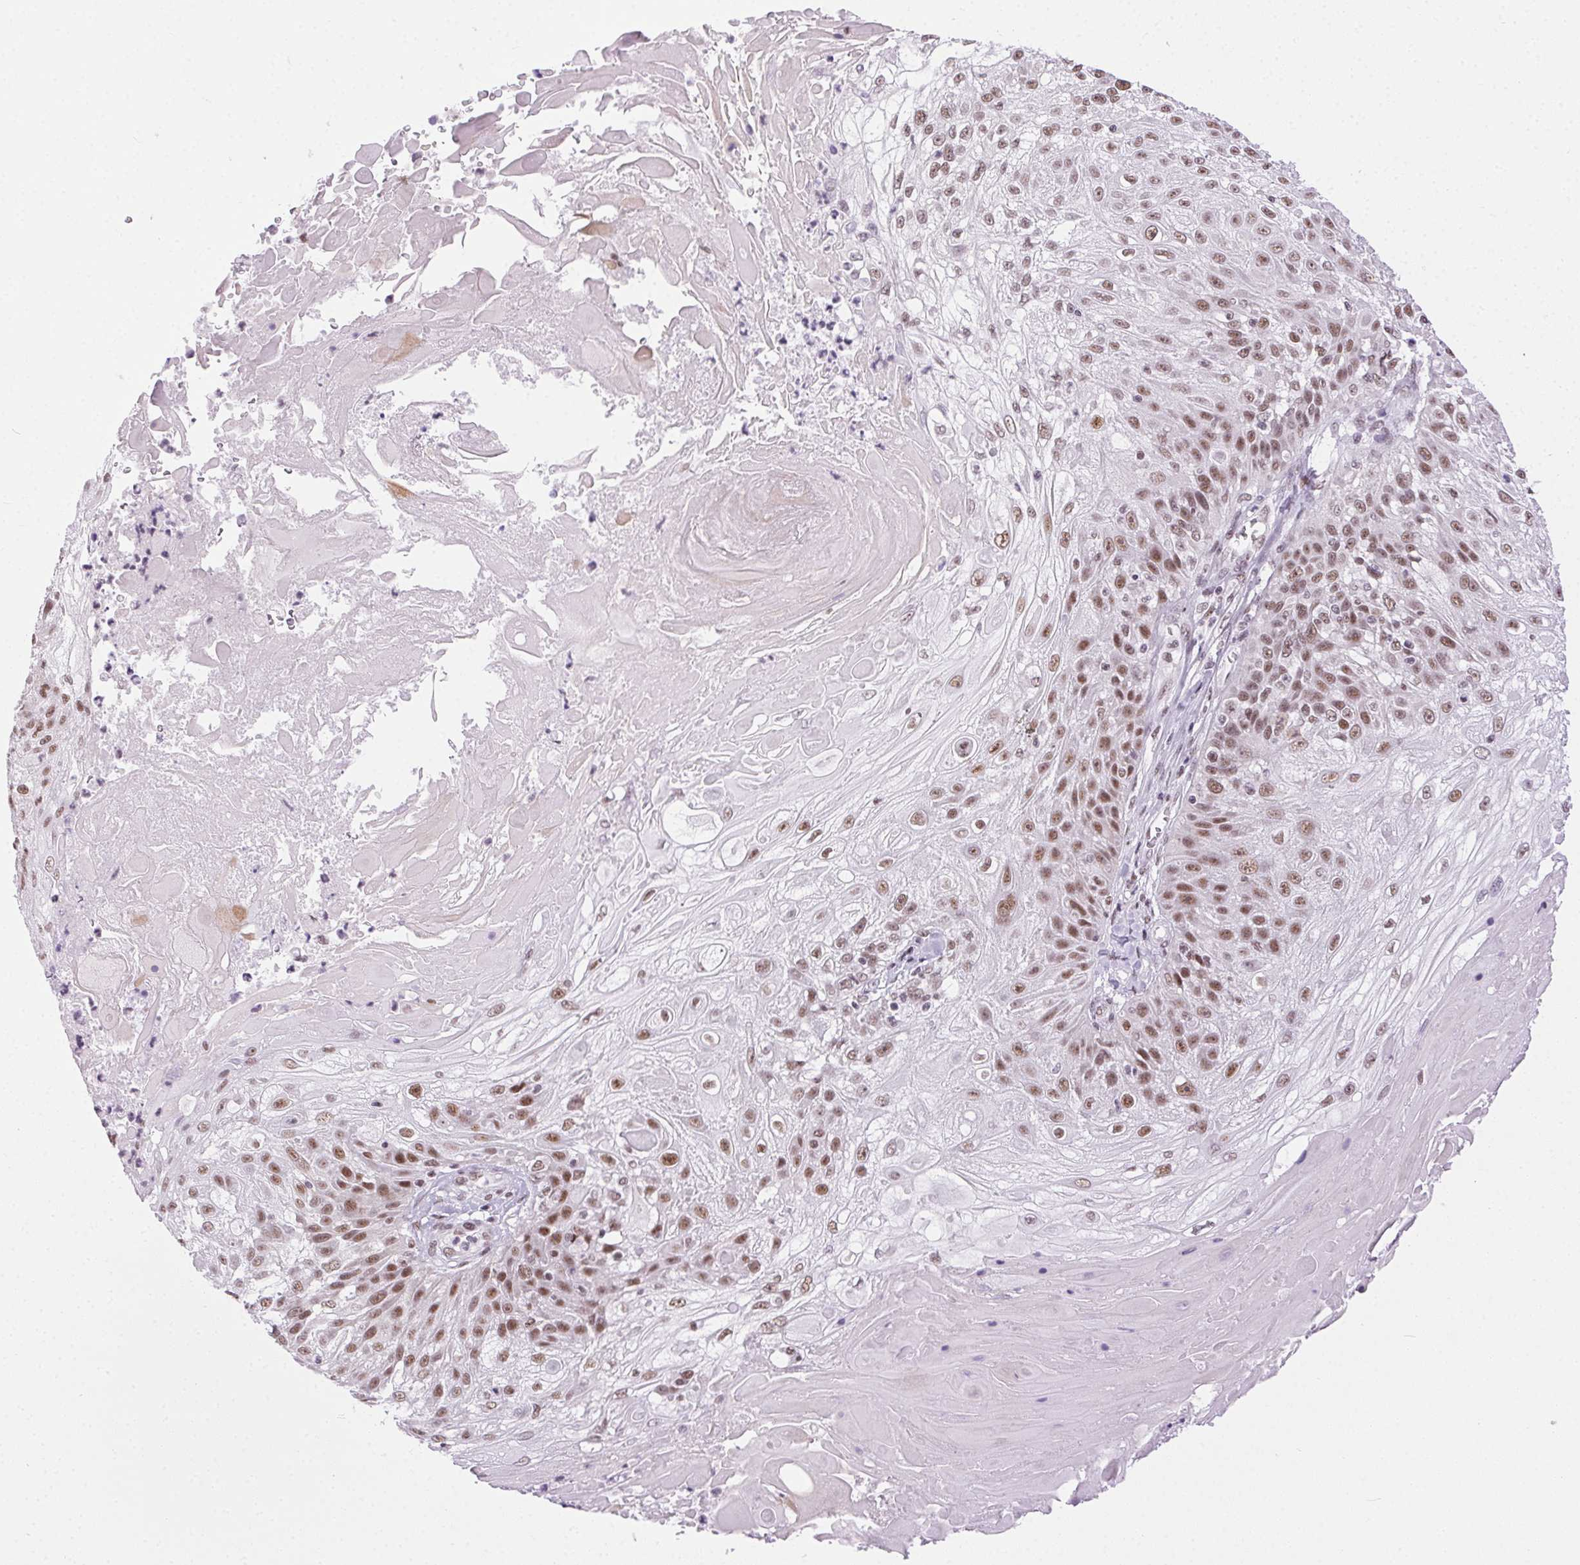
{"staining": {"intensity": "moderate", "quantity": ">75%", "location": "nuclear"}, "tissue": "skin cancer", "cell_type": "Tumor cells", "image_type": "cancer", "snomed": [{"axis": "morphology", "description": "Normal tissue, NOS"}, {"axis": "morphology", "description": "Squamous cell carcinoma, NOS"}, {"axis": "topography", "description": "Skin"}], "caption": "Skin cancer stained with a brown dye shows moderate nuclear positive positivity in about >75% of tumor cells.", "gene": "TRA2B", "patient": {"sex": "female", "age": 83}}